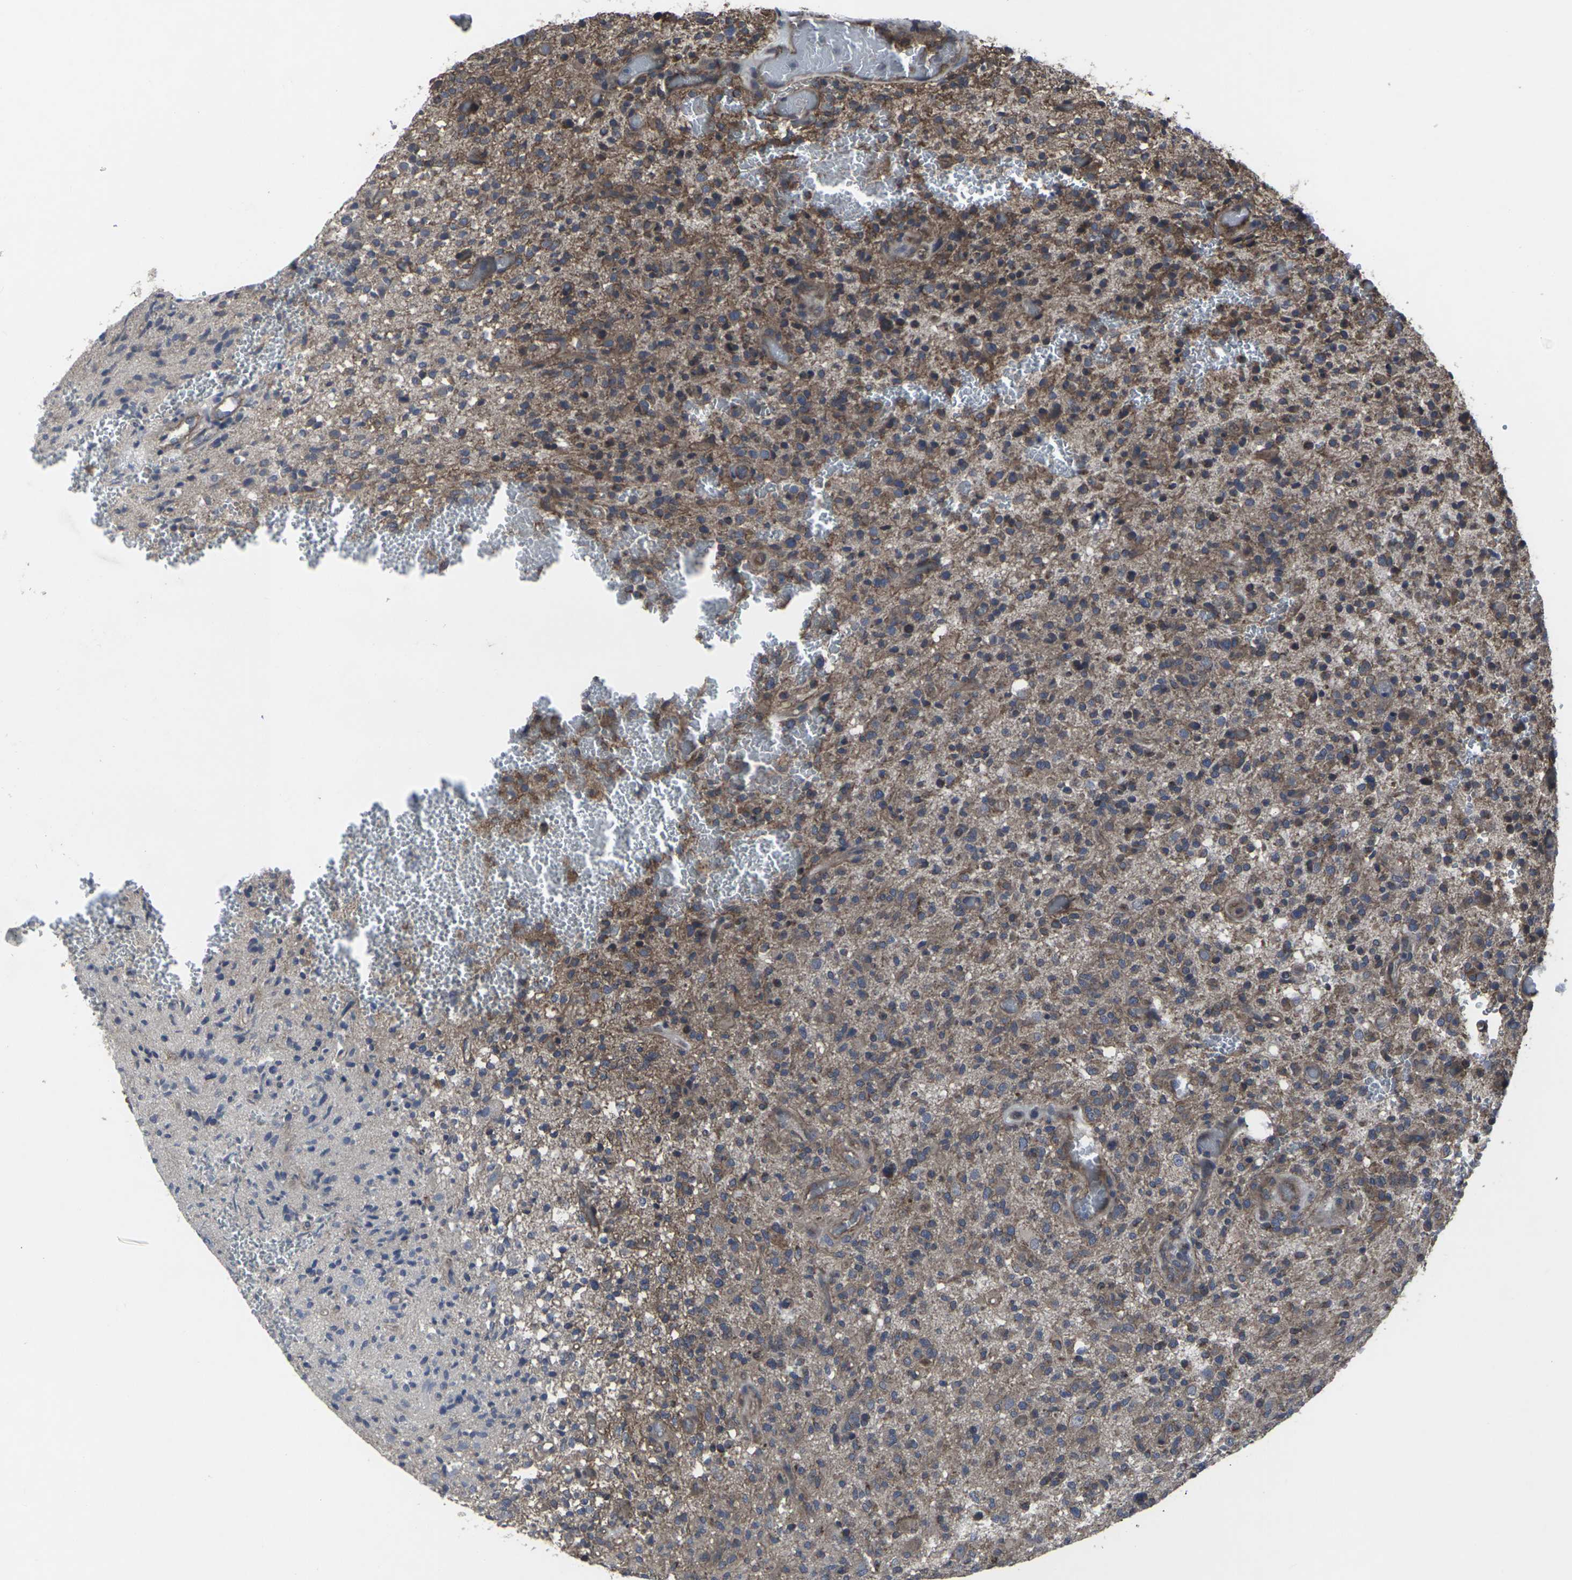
{"staining": {"intensity": "moderate", "quantity": ">75%", "location": "cytoplasmic/membranous"}, "tissue": "glioma", "cell_type": "Tumor cells", "image_type": "cancer", "snomed": [{"axis": "morphology", "description": "Glioma, malignant, High grade"}, {"axis": "topography", "description": "Brain"}], "caption": "Malignant high-grade glioma tissue displays moderate cytoplasmic/membranous expression in approximately >75% of tumor cells The protein of interest is stained brown, and the nuclei are stained in blue (DAB (3,3'-diaminobenzidine) IHC with brightfield microscopy, high magnification).", "gene": "MAPKAPK2", "patient": {"sex": "male", "age": 71}}